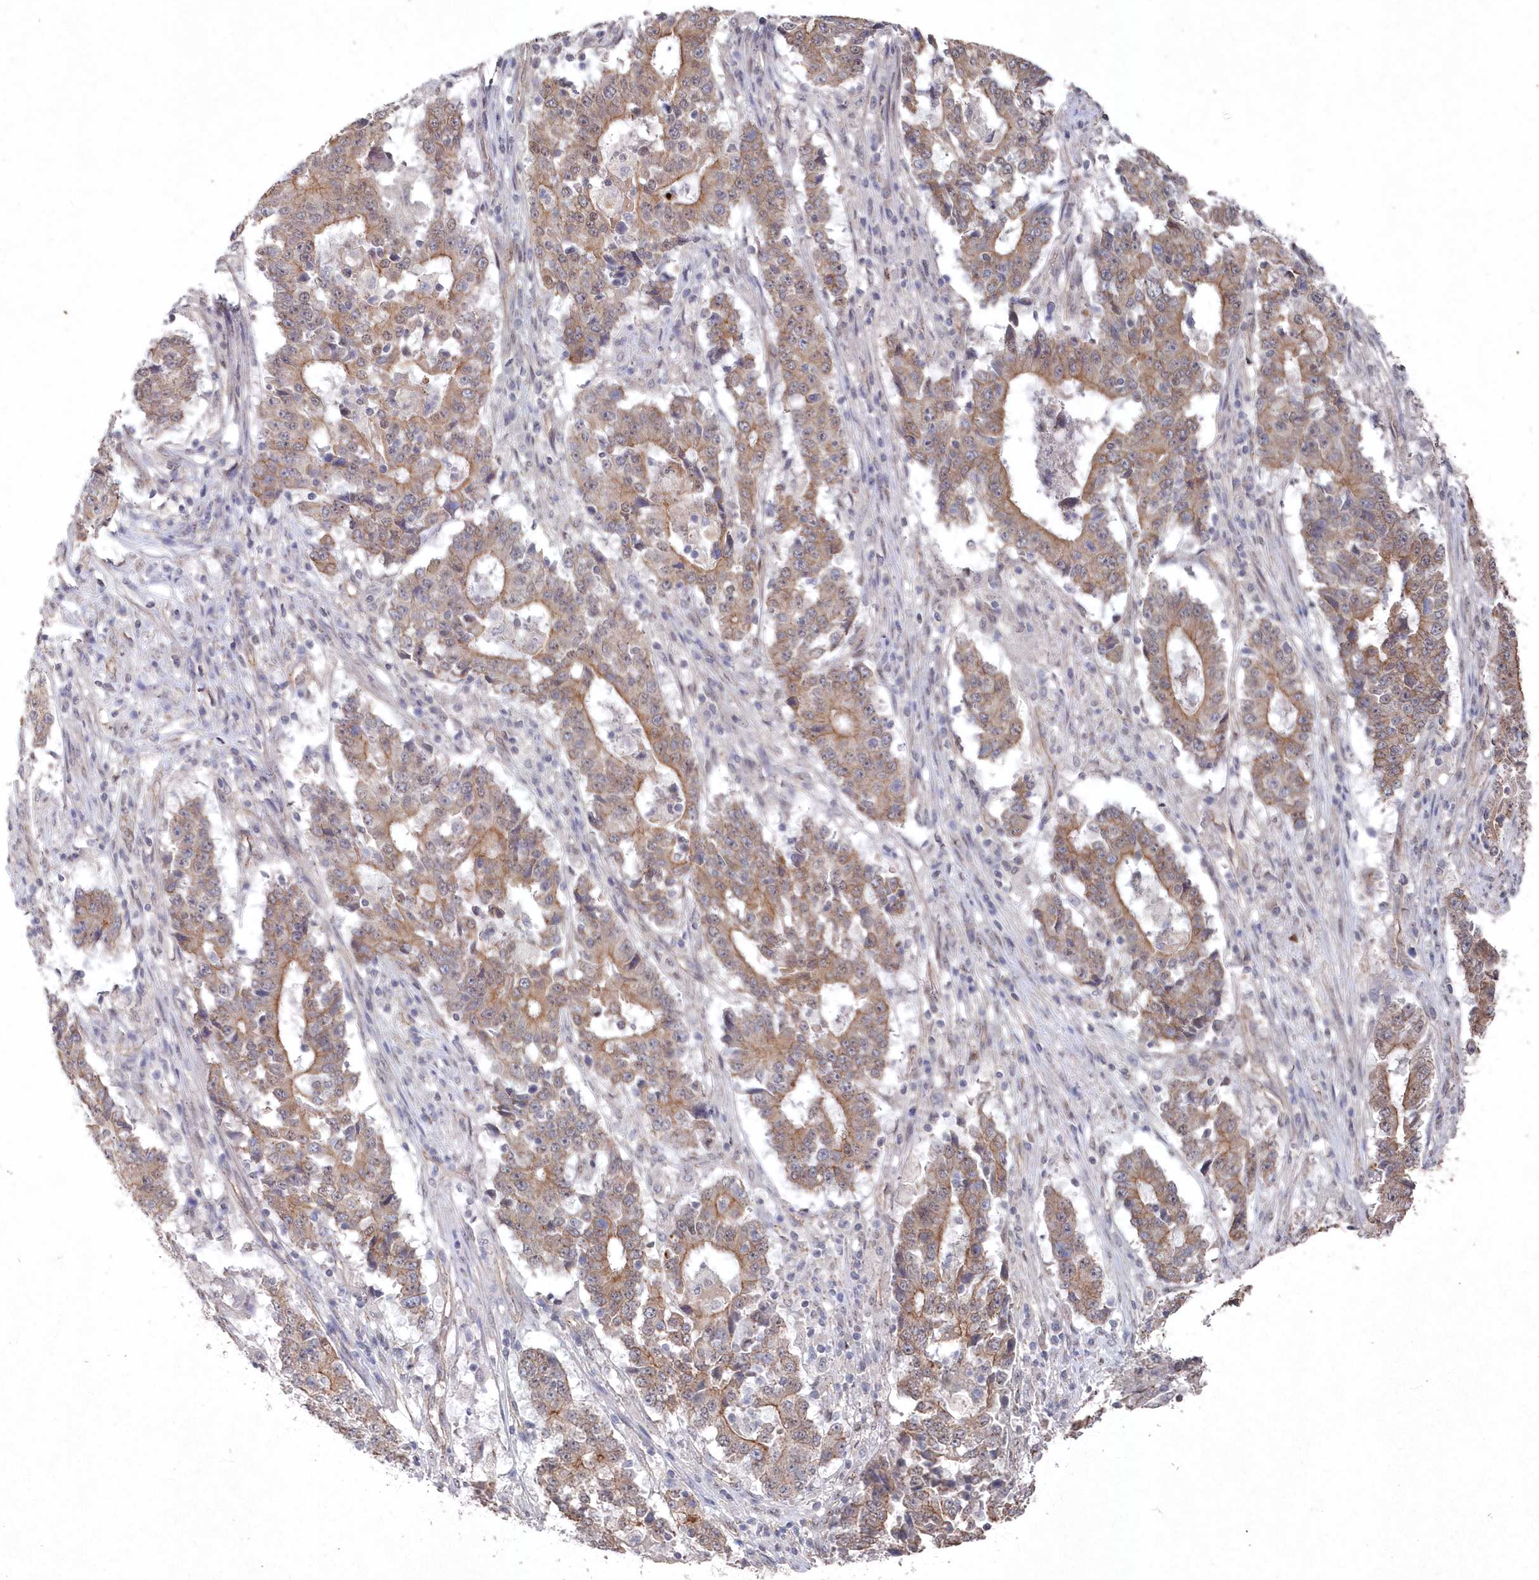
{"staining": {"intensity": "moderate", "quantity": ">75%", "location": "cytoplasmic/membranous"}, "tissue": "stomach cancer", "cell_type": "Tumor cells", "image_type": "cancer", "snomed": [{"axis": "morphology", "description": "Adenocarcinoma, NOS"}, {"axis": "topography", "description": "Stomach"}], "caption": "Adenocarcinoma (stomach) was stained to show a protein in brown. There is medium levels of moderate cytoplasmic/membranous staining in about >75% of tumor cells.", "gene": "VSIG2", "patient": {"sex": "male", "age": 59}}